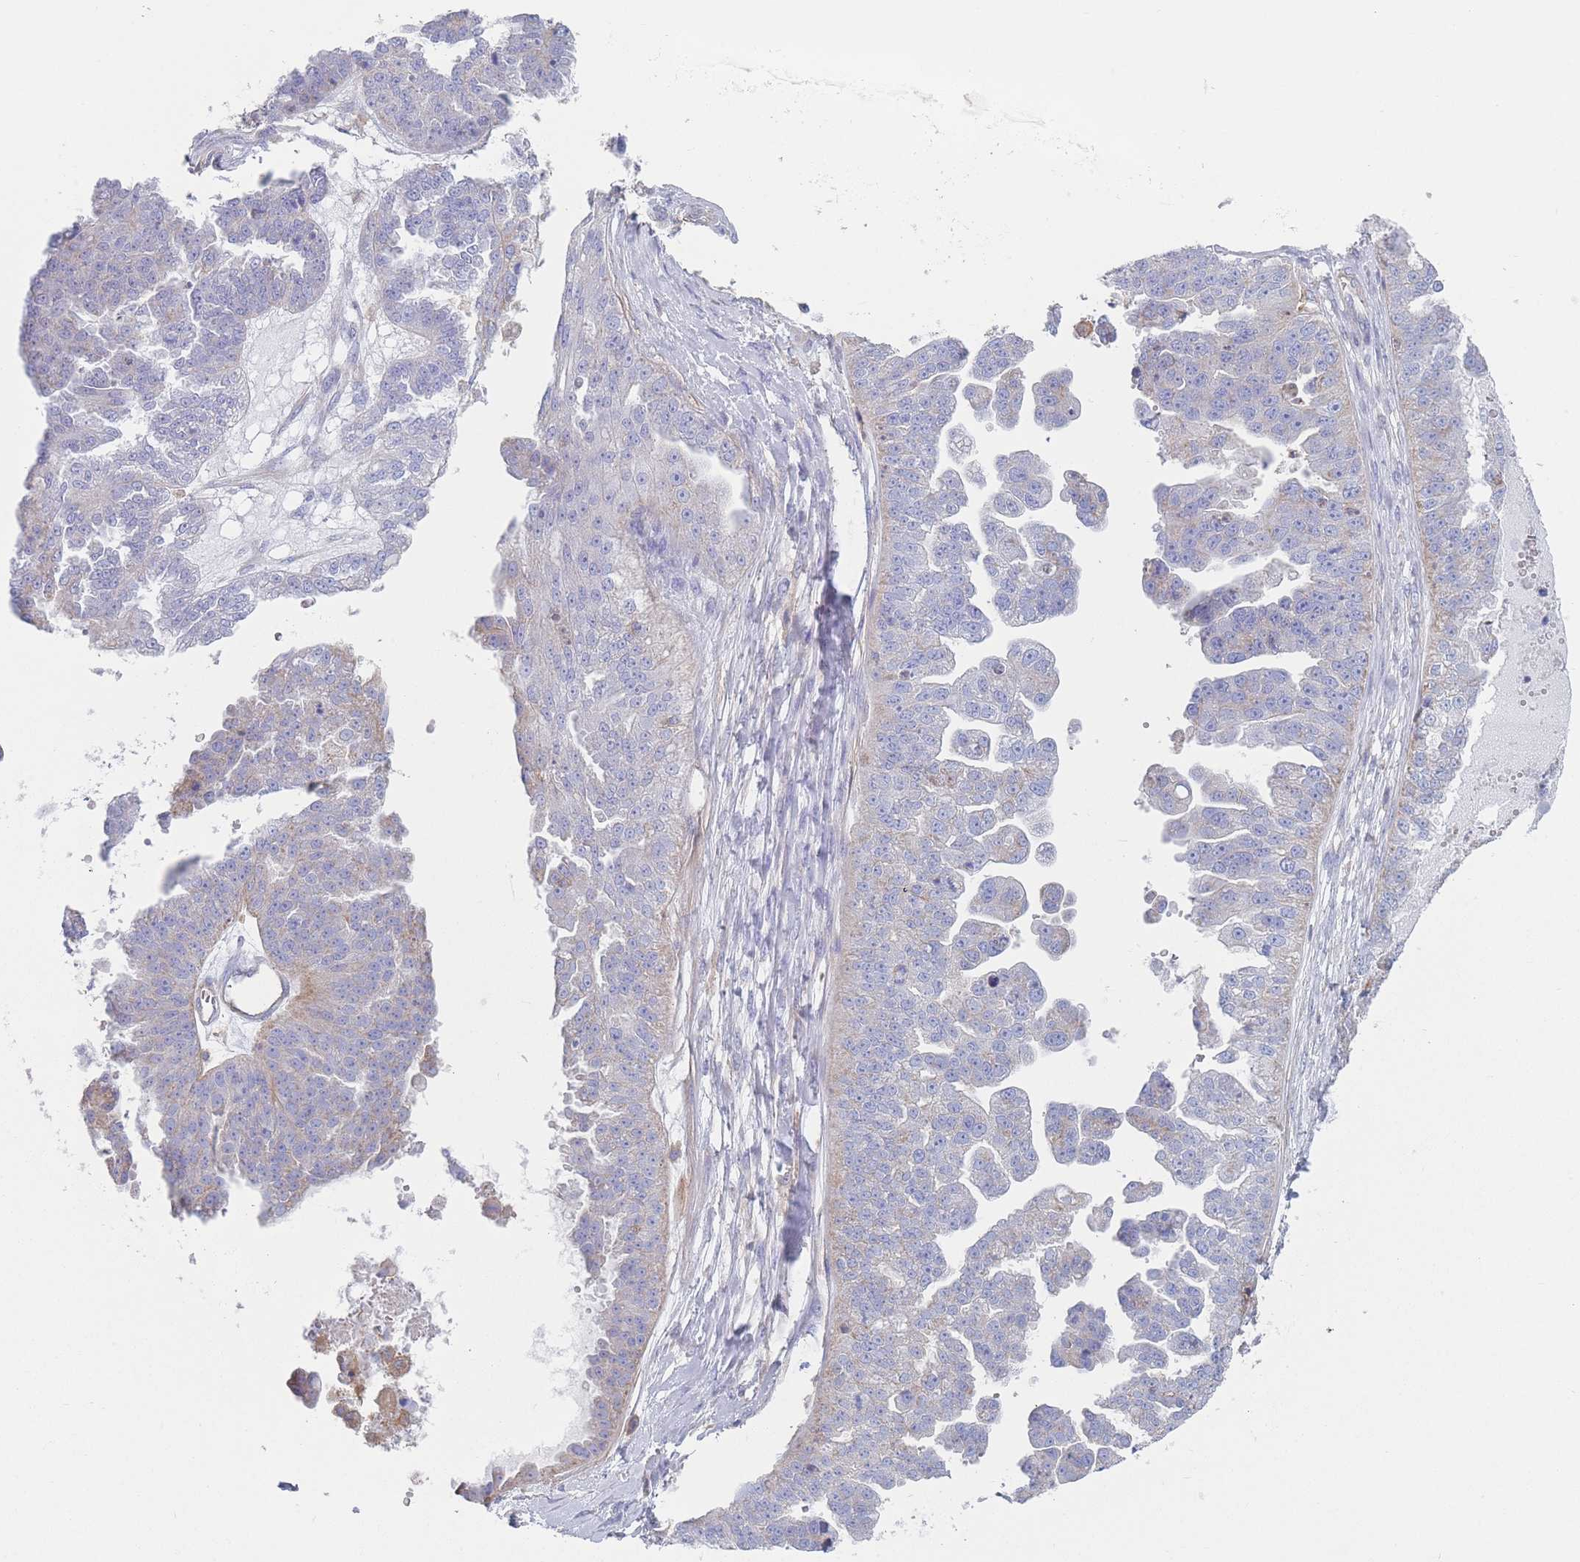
{"staining": {"intensity": "moderate", "quantity": "<25%", "location": "cytoplasmic/membranous"}, "tissue": "ovarian cancer", "cell_type": "Tumor cells", "image_type": "cancer", "snomed": [{"axis": "morphology", "description": "Cystadenocarcinoma, serous, NOS"}, {"axis": "topography", "description": "Ovary"}], "caption": "High-power microscopy captured an IHC histopathology image of ovarian serous cystadenocarcinoma, revealing moderate cytoplasmic/membranous expression in approximately <25% of tumor cells.", "gene": "ADH1A", "patient": {"sex": "female", "age": 58}}